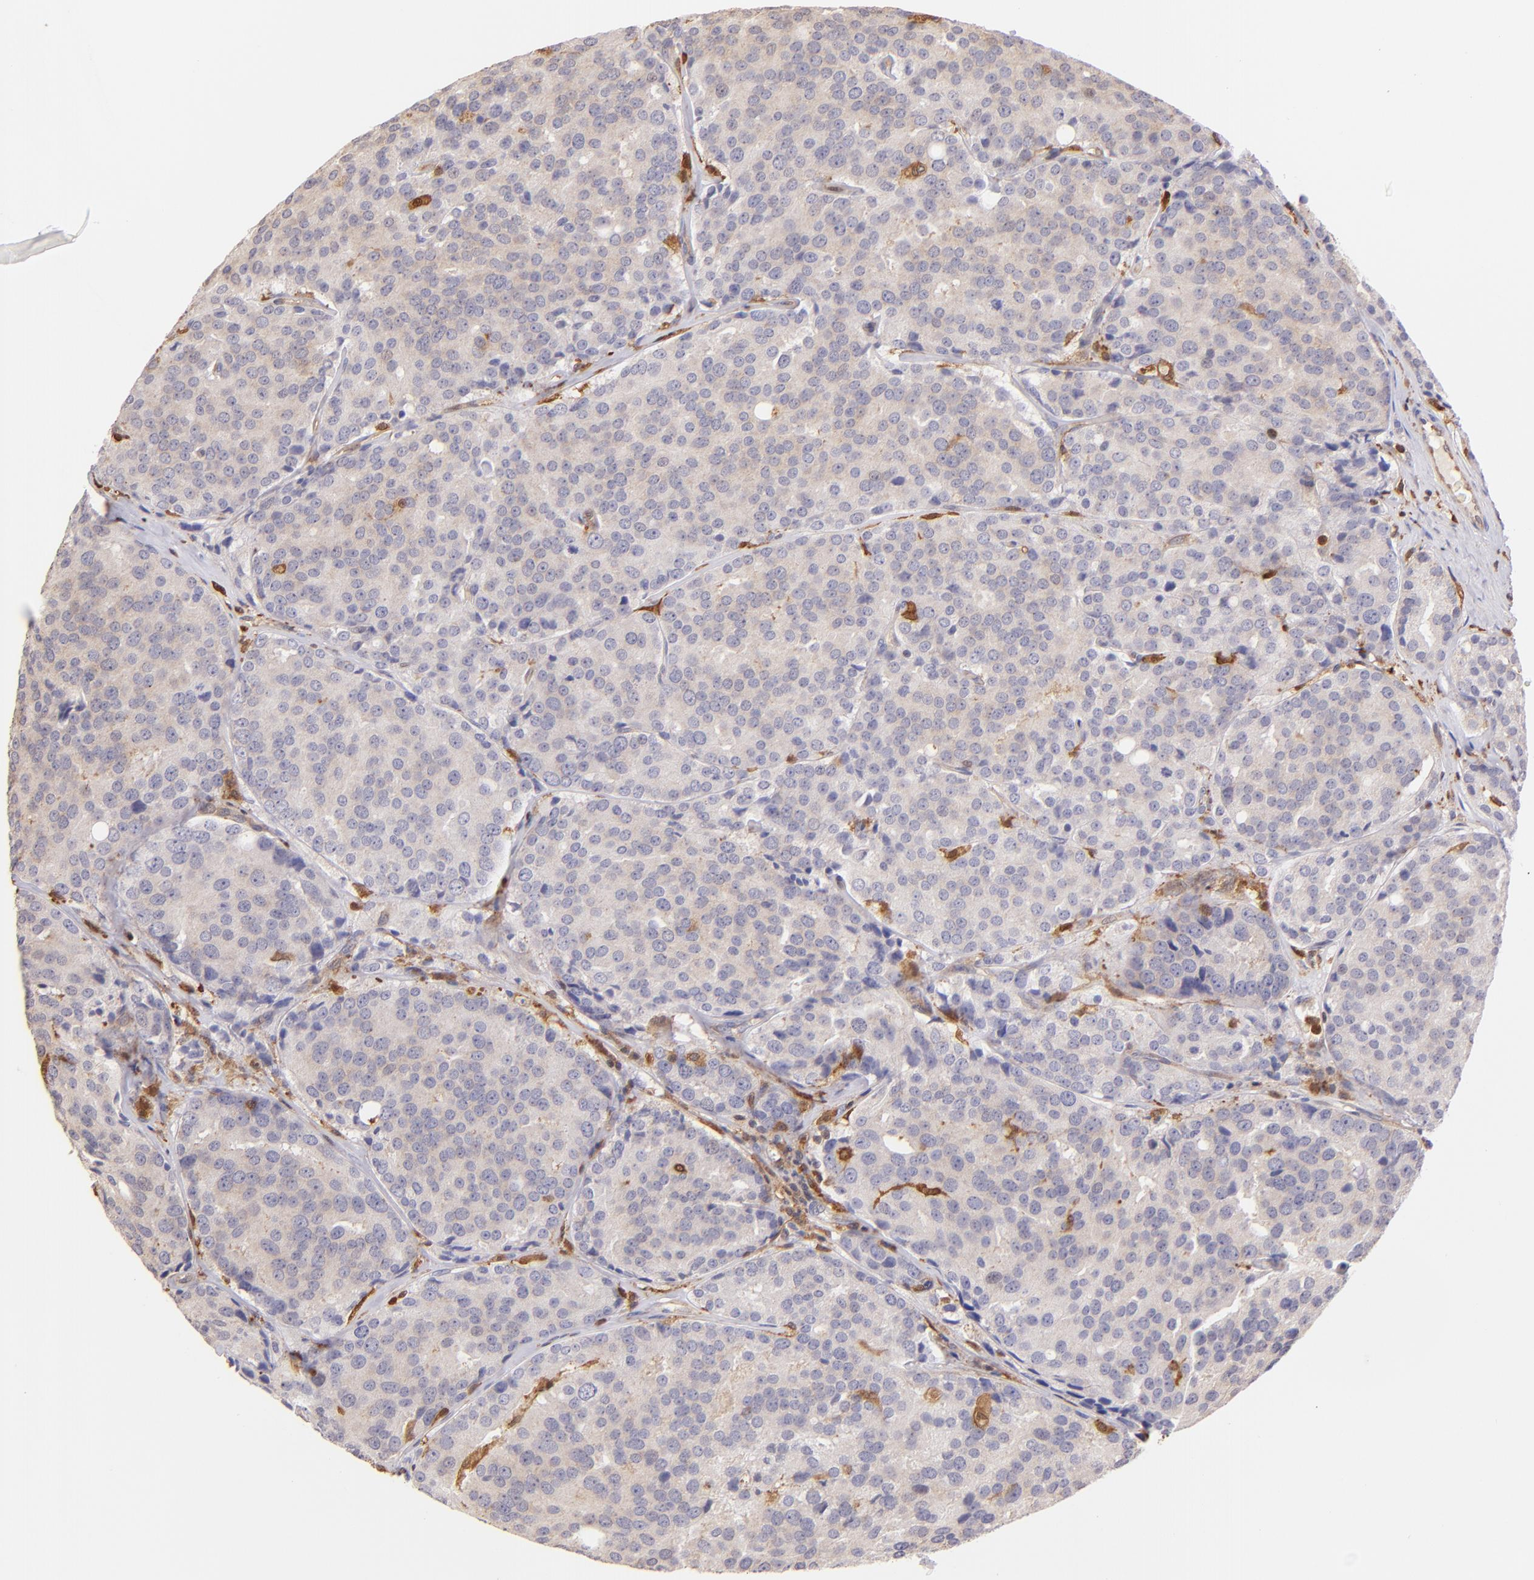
{"staining": {"intensity": "weak", "quantity": ">75%", "location": "cytoplasmic/membranous"}, "tissue": "prostate cancer", "cell_type": "Tumor cells", "image_type": "cancer", "snomed": [{"axis": "morphology", "description": "Adenocarcinoma, High grade"}, {"axis": "topography", "description": "Prostate"}], "caption": "Tumor cells demonstrate low levels of weak cytoplasmic/membranous positivity in about >75% of cells in human high-grade adenocarcinoma (prostate).", "gene": "BTK", "patient": {"sex": "male", "age": 64}}